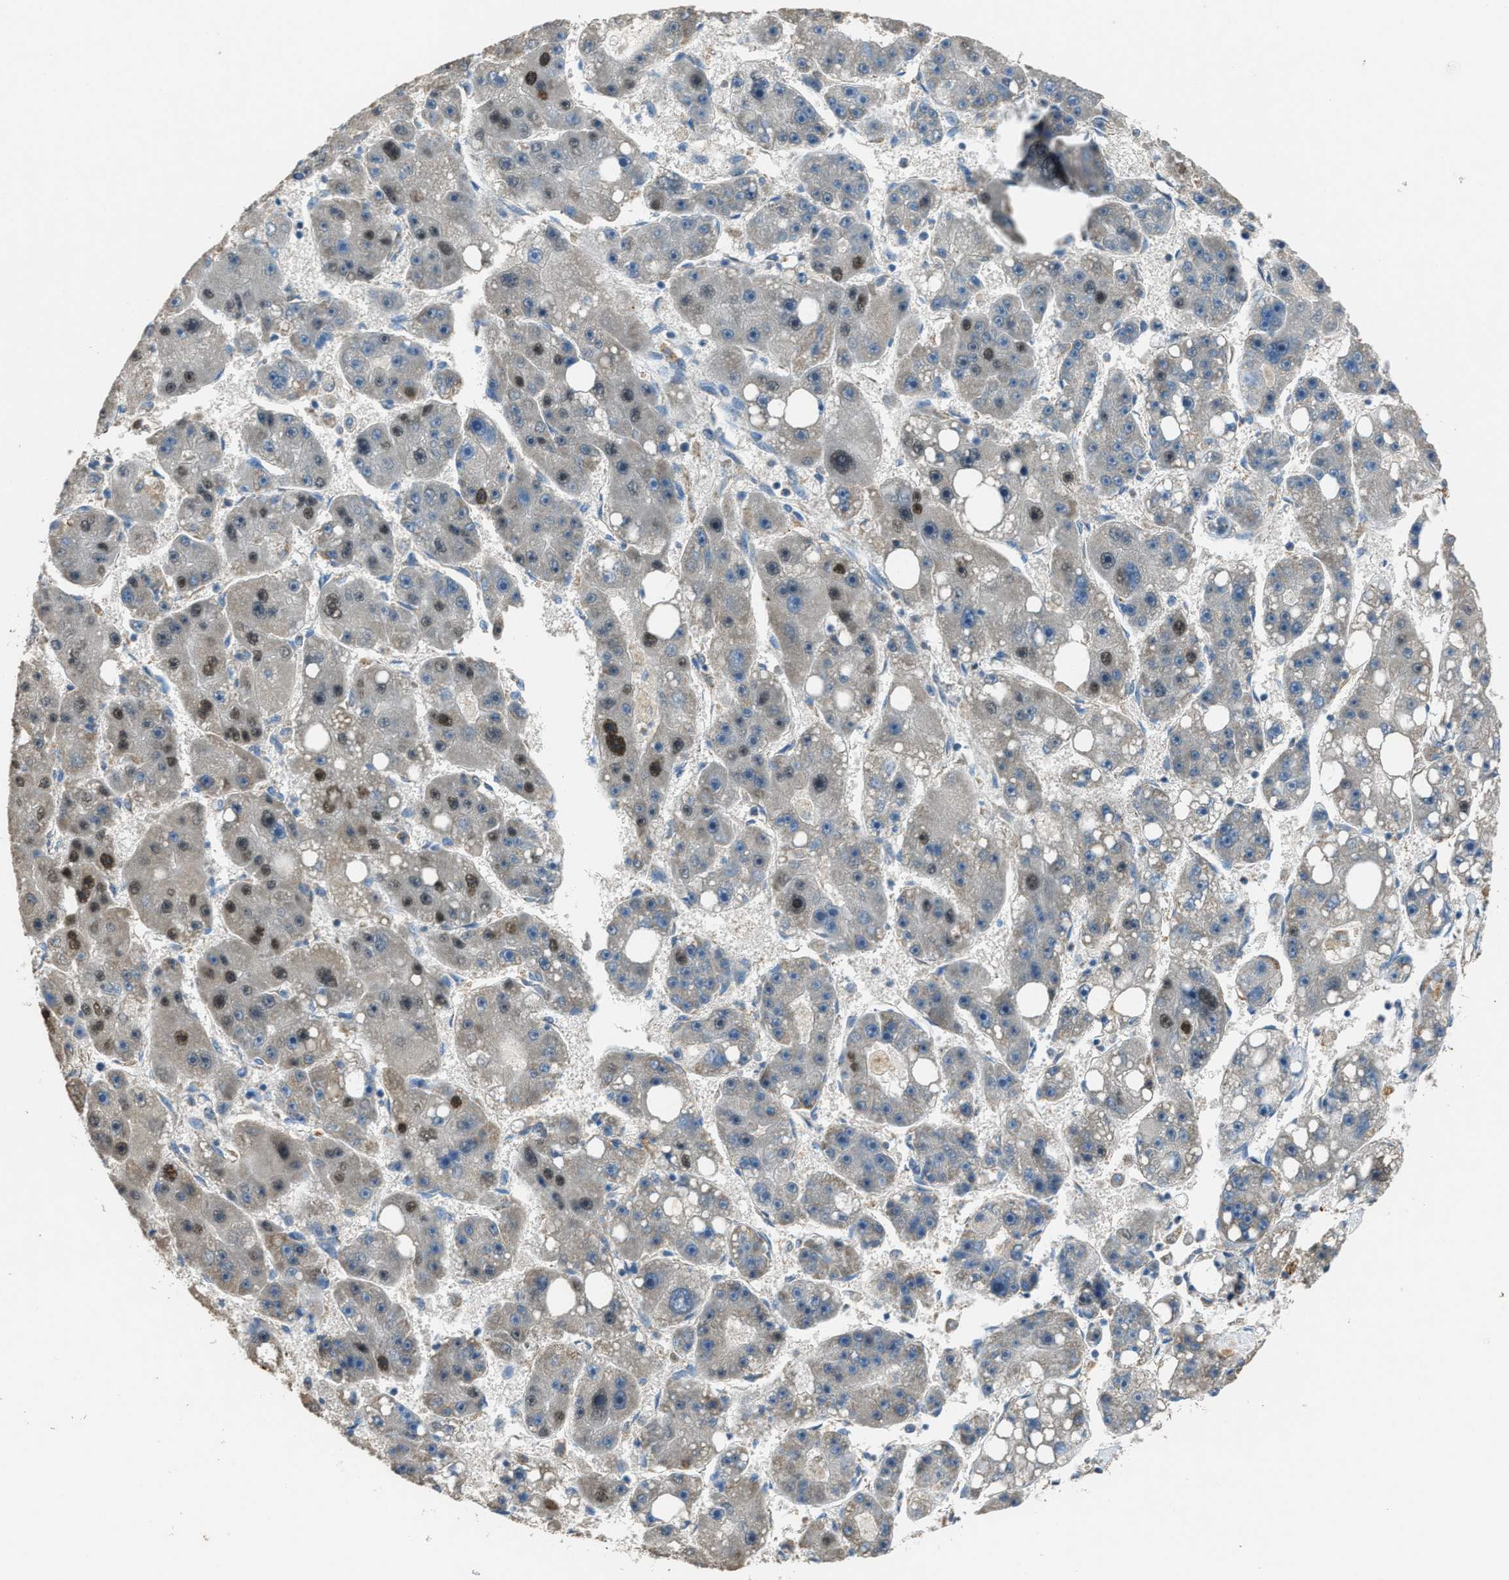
{"staining": {"intensity": "strong", "quantity": "<25%", "location": "nuclear"}, "tissue": "liver cancer", "cell_type": "Tumor cells", "image_type": "cancer", "snomed": [{"axis": "morphology", "description": "Carcinoma, Hepatocellular, NOS"}, {"axis": "topography", "description": "Liver"}], "caption": "Immunohistochemical staining of liver cancer (hepatocellular carcinoma) exhibits strong nuclear protein positivity in approximately <25% of tumor cells.", "gene": "SLC25A11", "patient": {"sex": "female", "age": 61}}